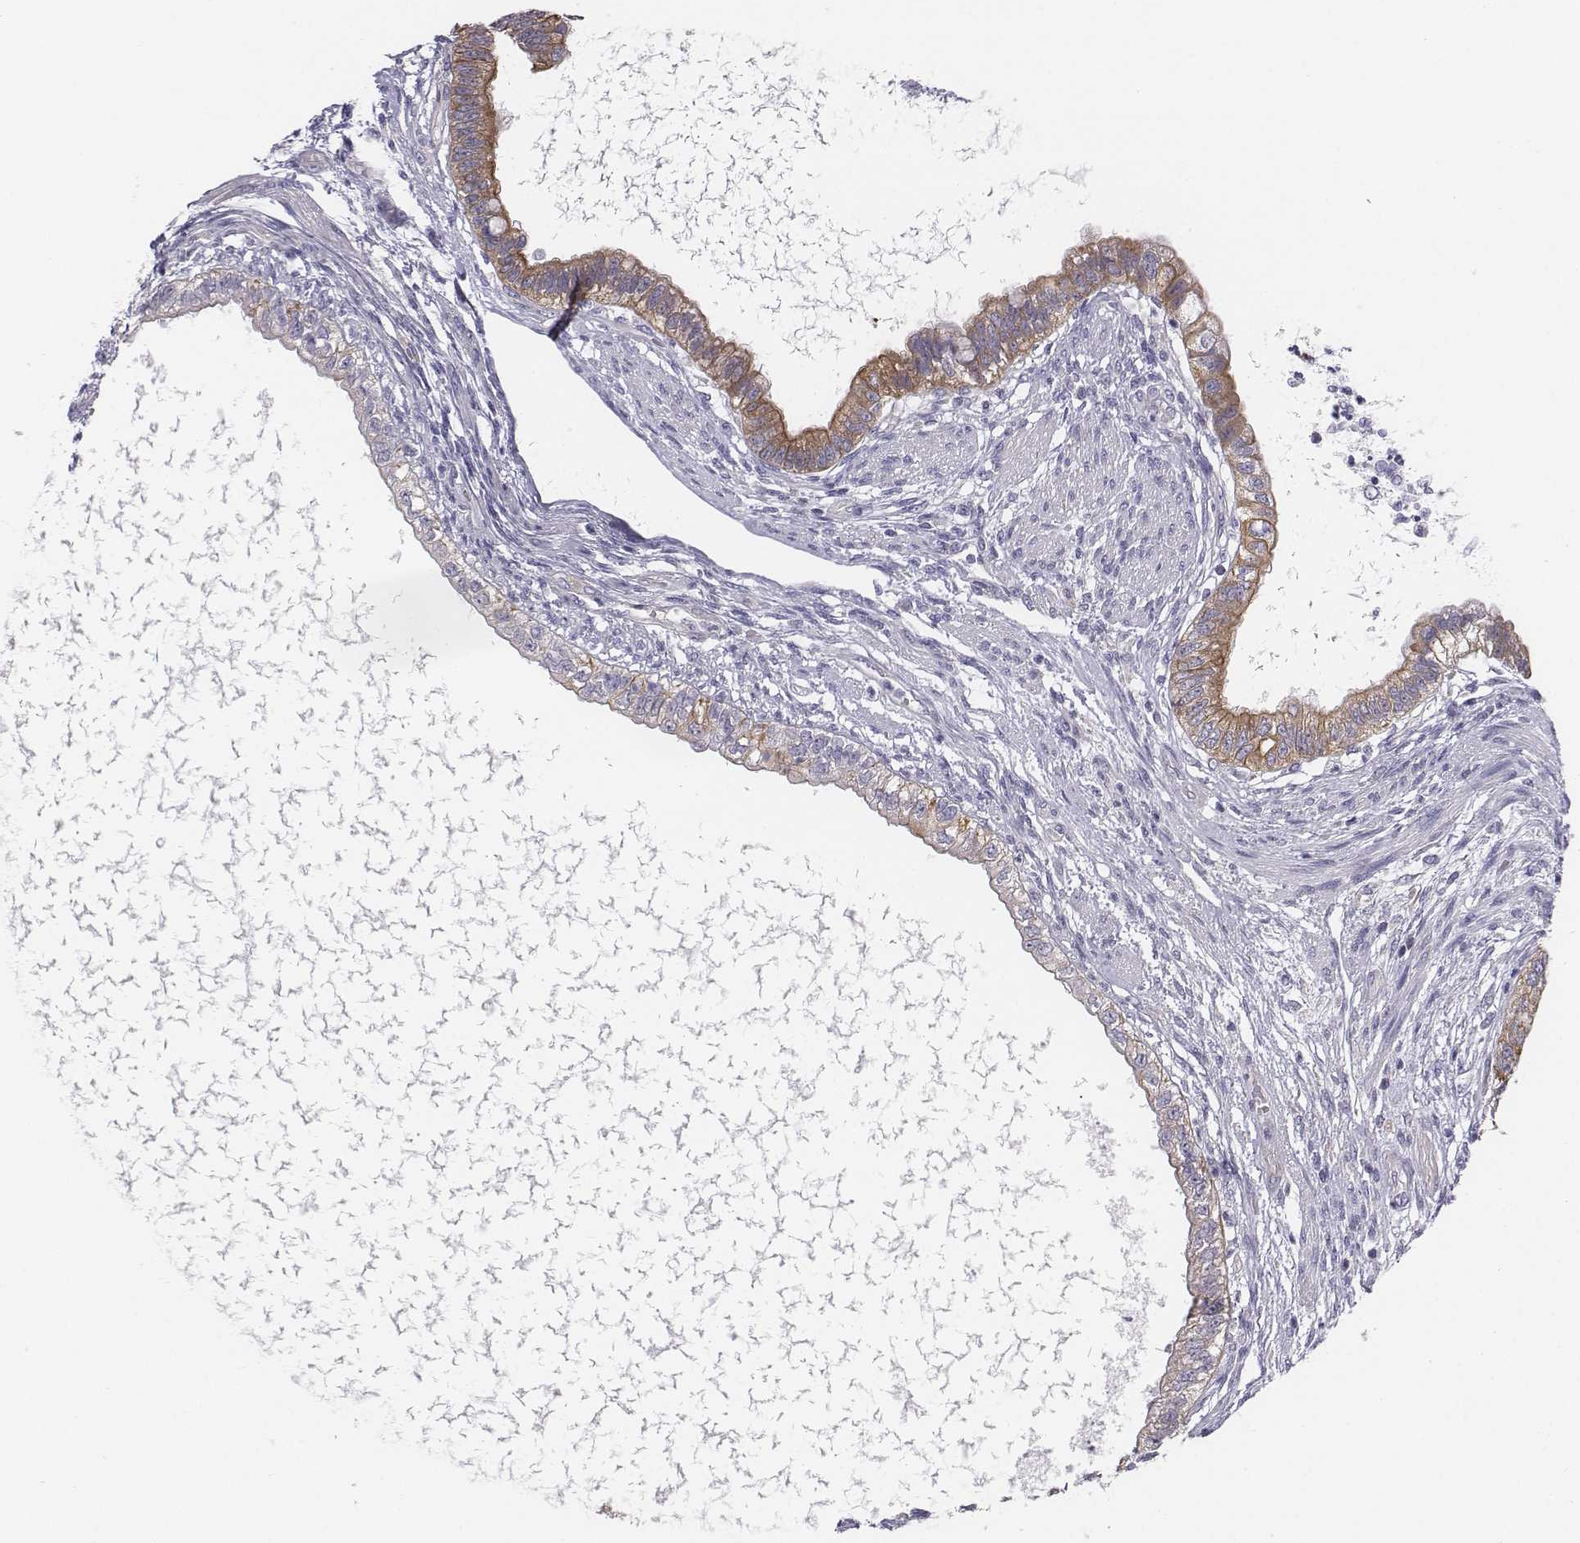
{"staining": {"intensity": "moderate", "quantity": "25%-75%", "location": "cytoplasmic/membranous"}, "tissue": "testis cancer", "cell_type": "Tumor cells", "image_type": "cancer", "snomed": [{"axis": "morphology", "description": "Carcinoma, Embryonal, NOS"}, {"axis": "topography", "description": "Testis"}], "caption": "DAB immunohistochemical staining of testis embryonal carcinoma shows moderate cytoplasmic/membranous protein expression in about 25%-75% of tumor cells.", "gene": "CHST14", "patient": {"sex": "male", "age": 26}}